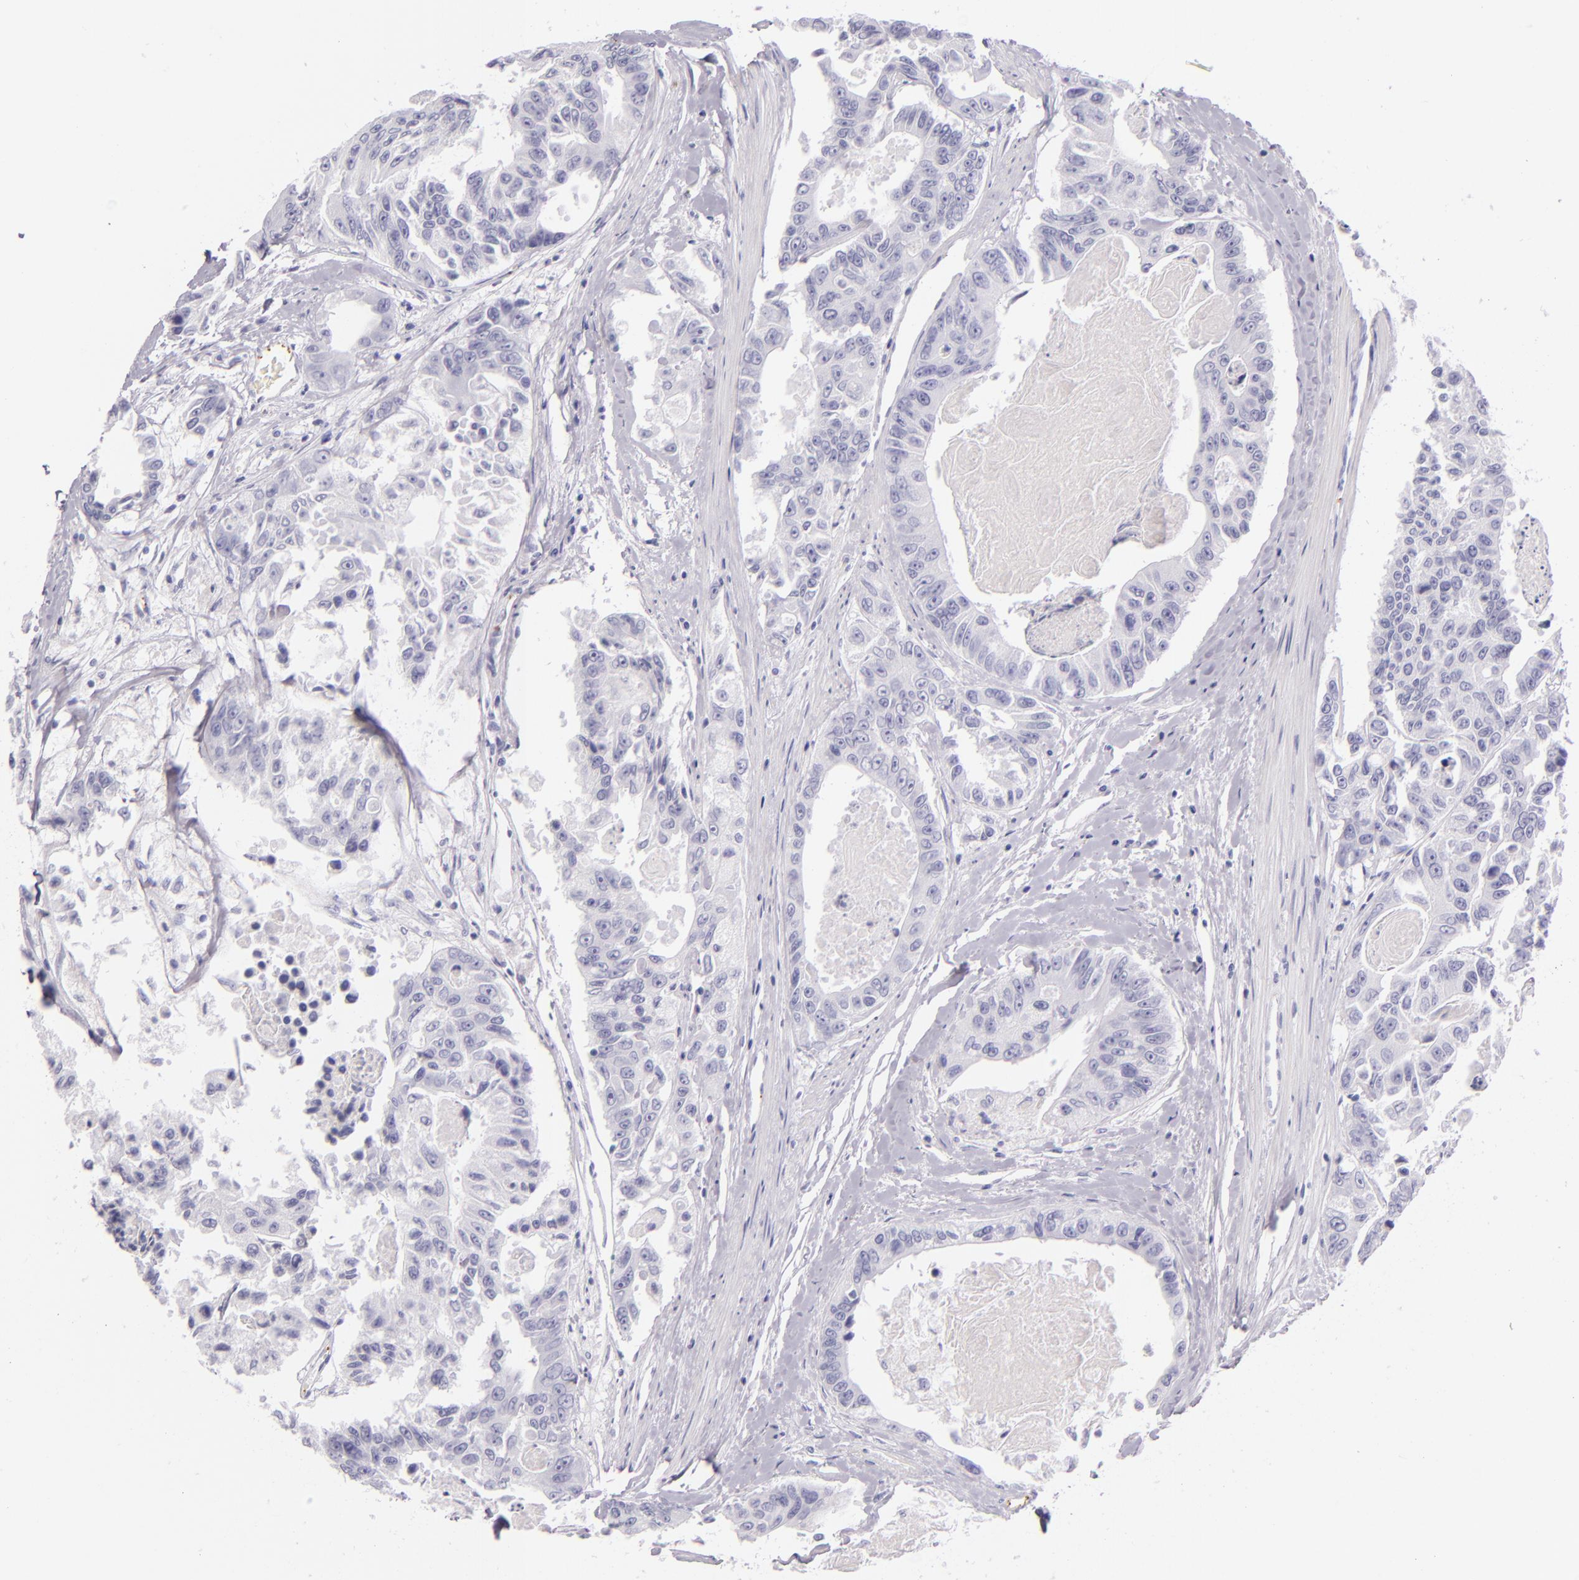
{"staining": {"intensity": "negative", "quantity": "none", "location": "none"}, "tissue": "colorectal cancer", "cell_type": "Tumor cells", "image_type": "cancer", "snomed": [{"axis": "morphology", "description": "Adenocarcinoma, NOS"}, {"axis": "topography", "description": "Colon"}], "caption": "Immunohistochemistry (IHC) micrograph of neoplastic tissue: colorectal cancer (adenocarcinoma) stained with DAB (3,3'-diaminobenzidine) displays no significant protein positivity in tumor cells.", "gene": "SELP", "patient": {"sex": "female", "age": 86}}